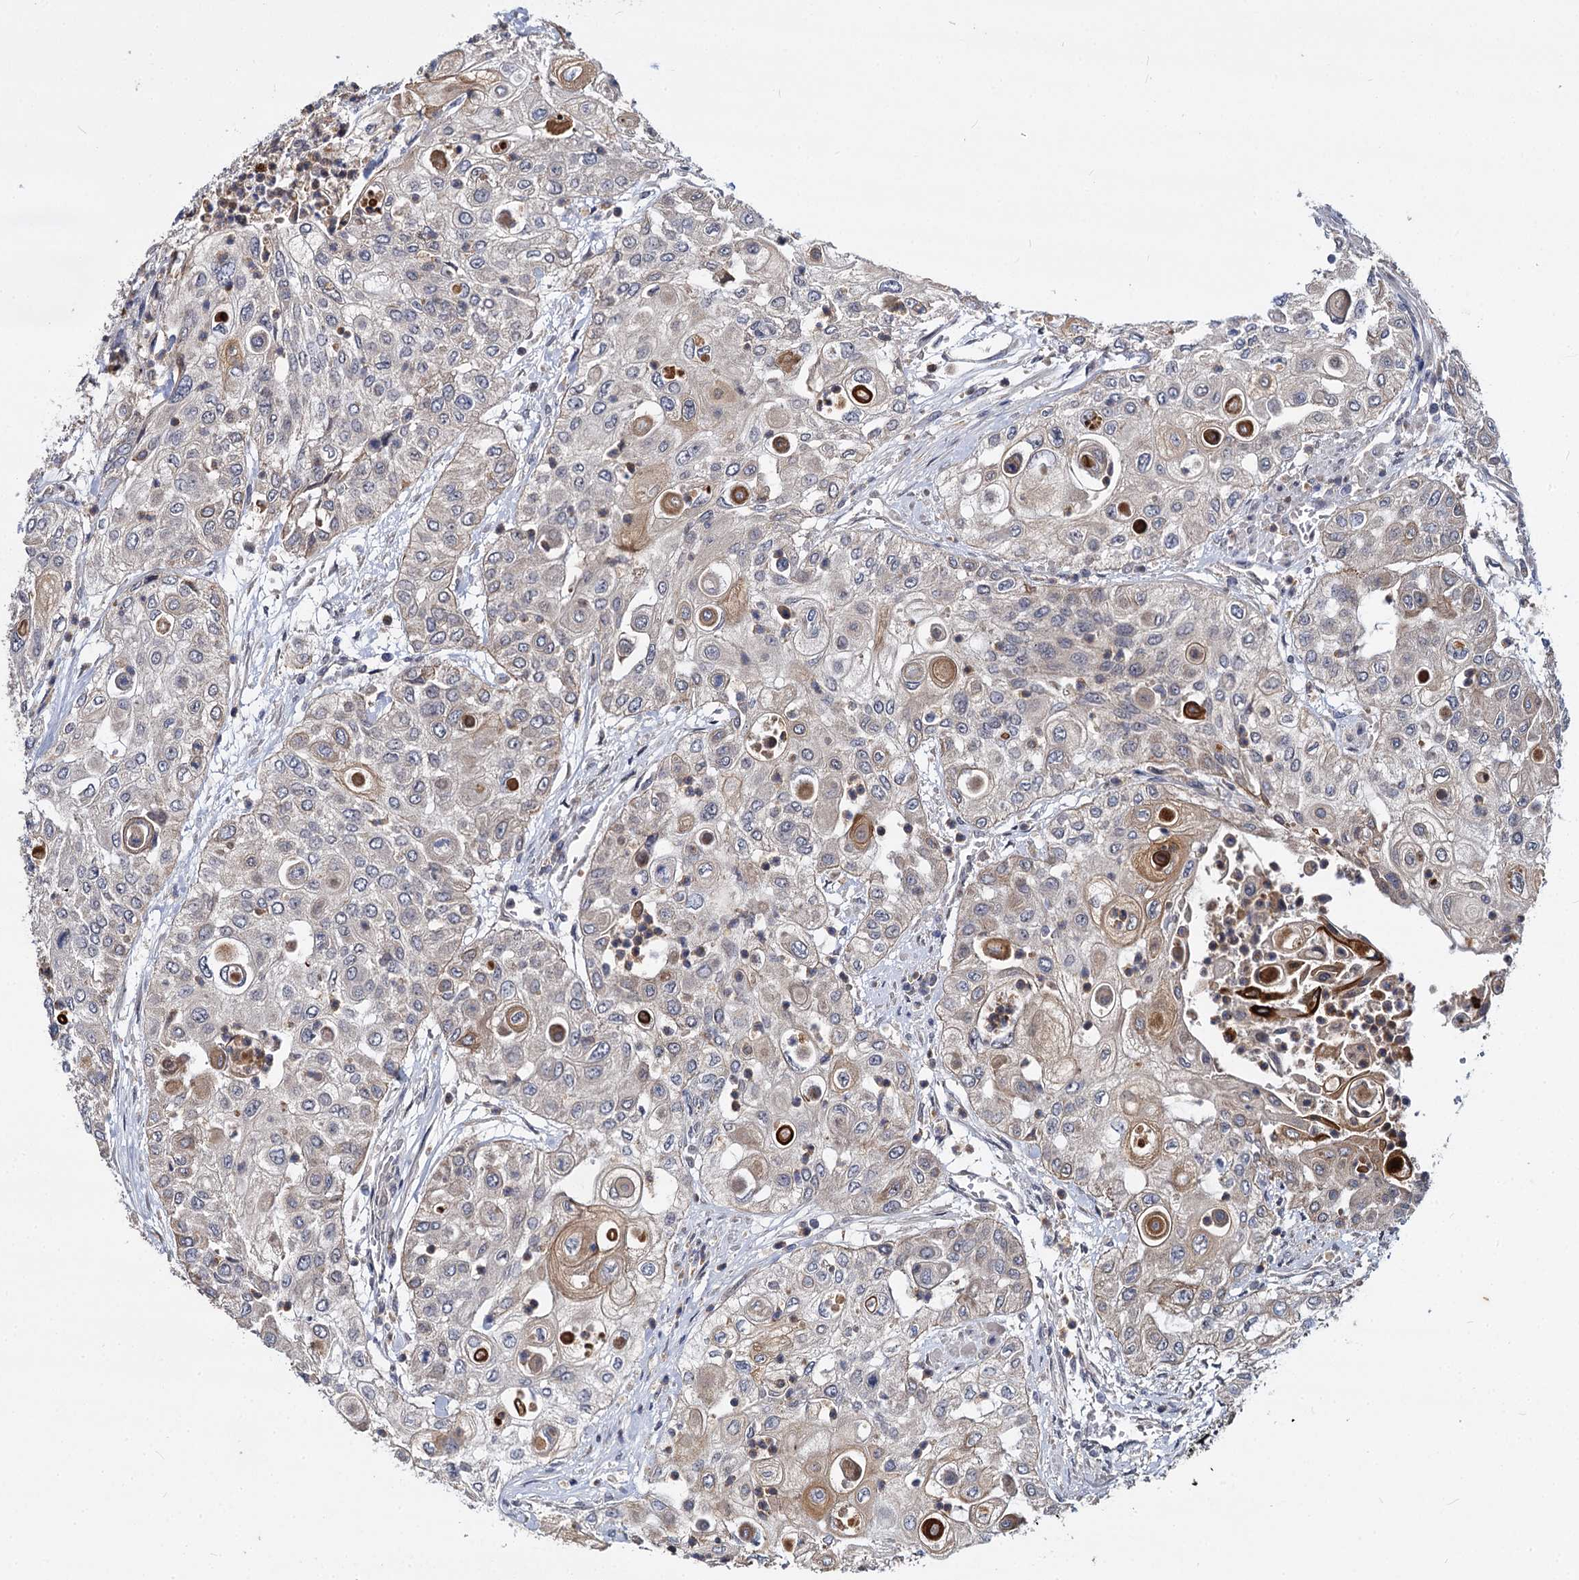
{"staining": {"intensity": "weak", "quantity": "<25%", "location": "cytoplasmic/membranous"}, "tissue": "urothelial cancer", "cell_type": "Tumor cells", "image_type": "cancer", "snomed": [{"axis": "morphology", "description": "Urothelial carcinoma, High grade"}, {"axis": "topography", "description": "Urinary bladder"}], "caption": "There is no significant staining in tumor cells of urothelial carcinoma (high-grade).", "gene": "MAML2", "patient": {"sex": "female", "age": 79}}